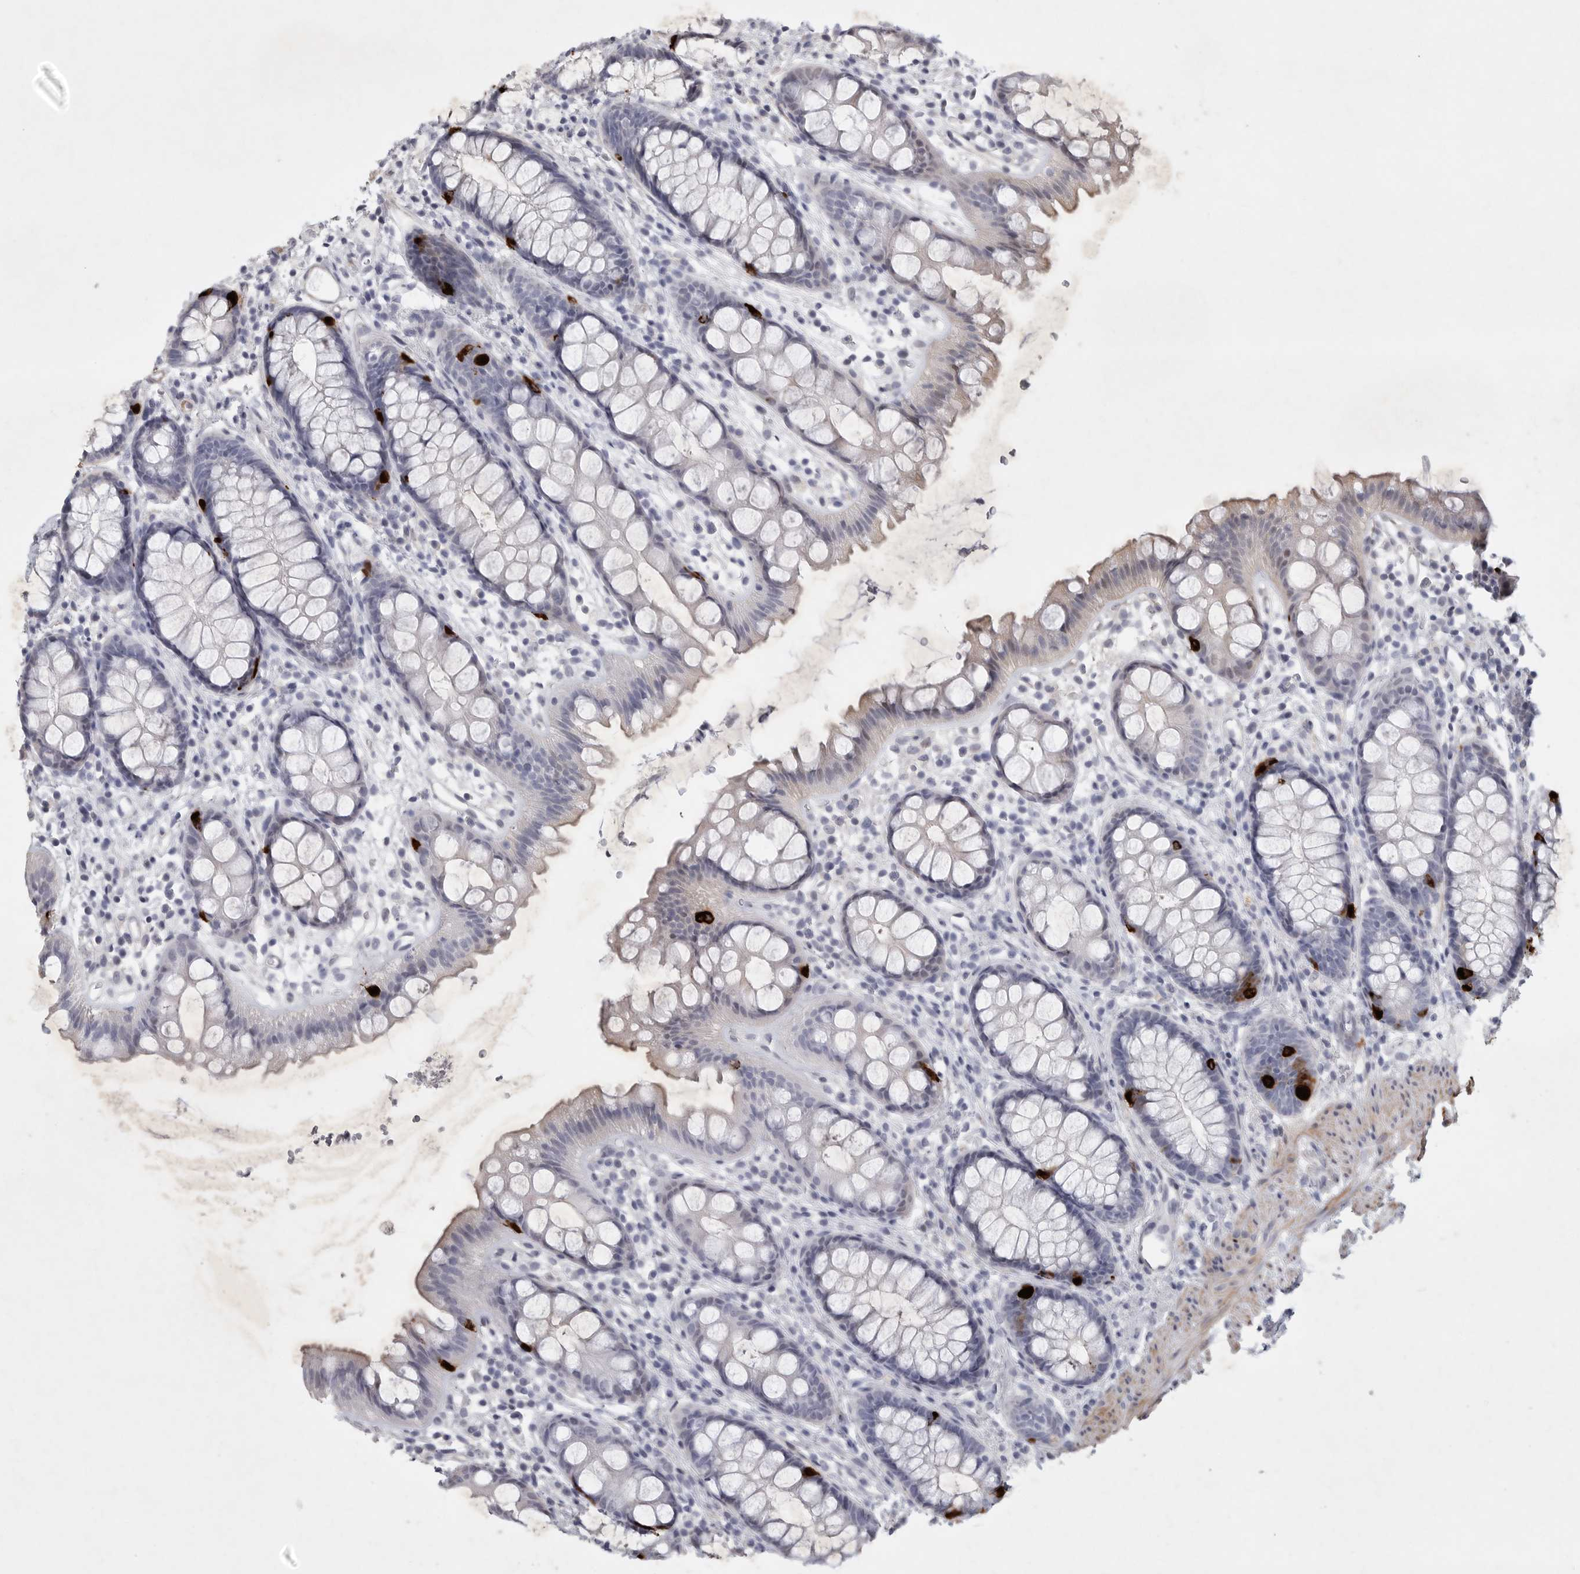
{"staining": {"intensity": "strong", "quantity": "<25%", "location": "cytoplasmic/membranous"}, "tissue": "rectum", "cell_type": "Glandular cells", "image_type": "normal", "snomed": [{"axis": "morphology", "description": "Normal tissue, NOS"}, {"axis": "topography", "description": "Rectum"}], "caption": "Normal rectum demonstrates strong cytoplasmic/membranous positivity in approximately <25% of glandular cells, visualized by immunohistochemistry.", "gene": "TNR", "patient": {"sex": "female", "age": 65}}